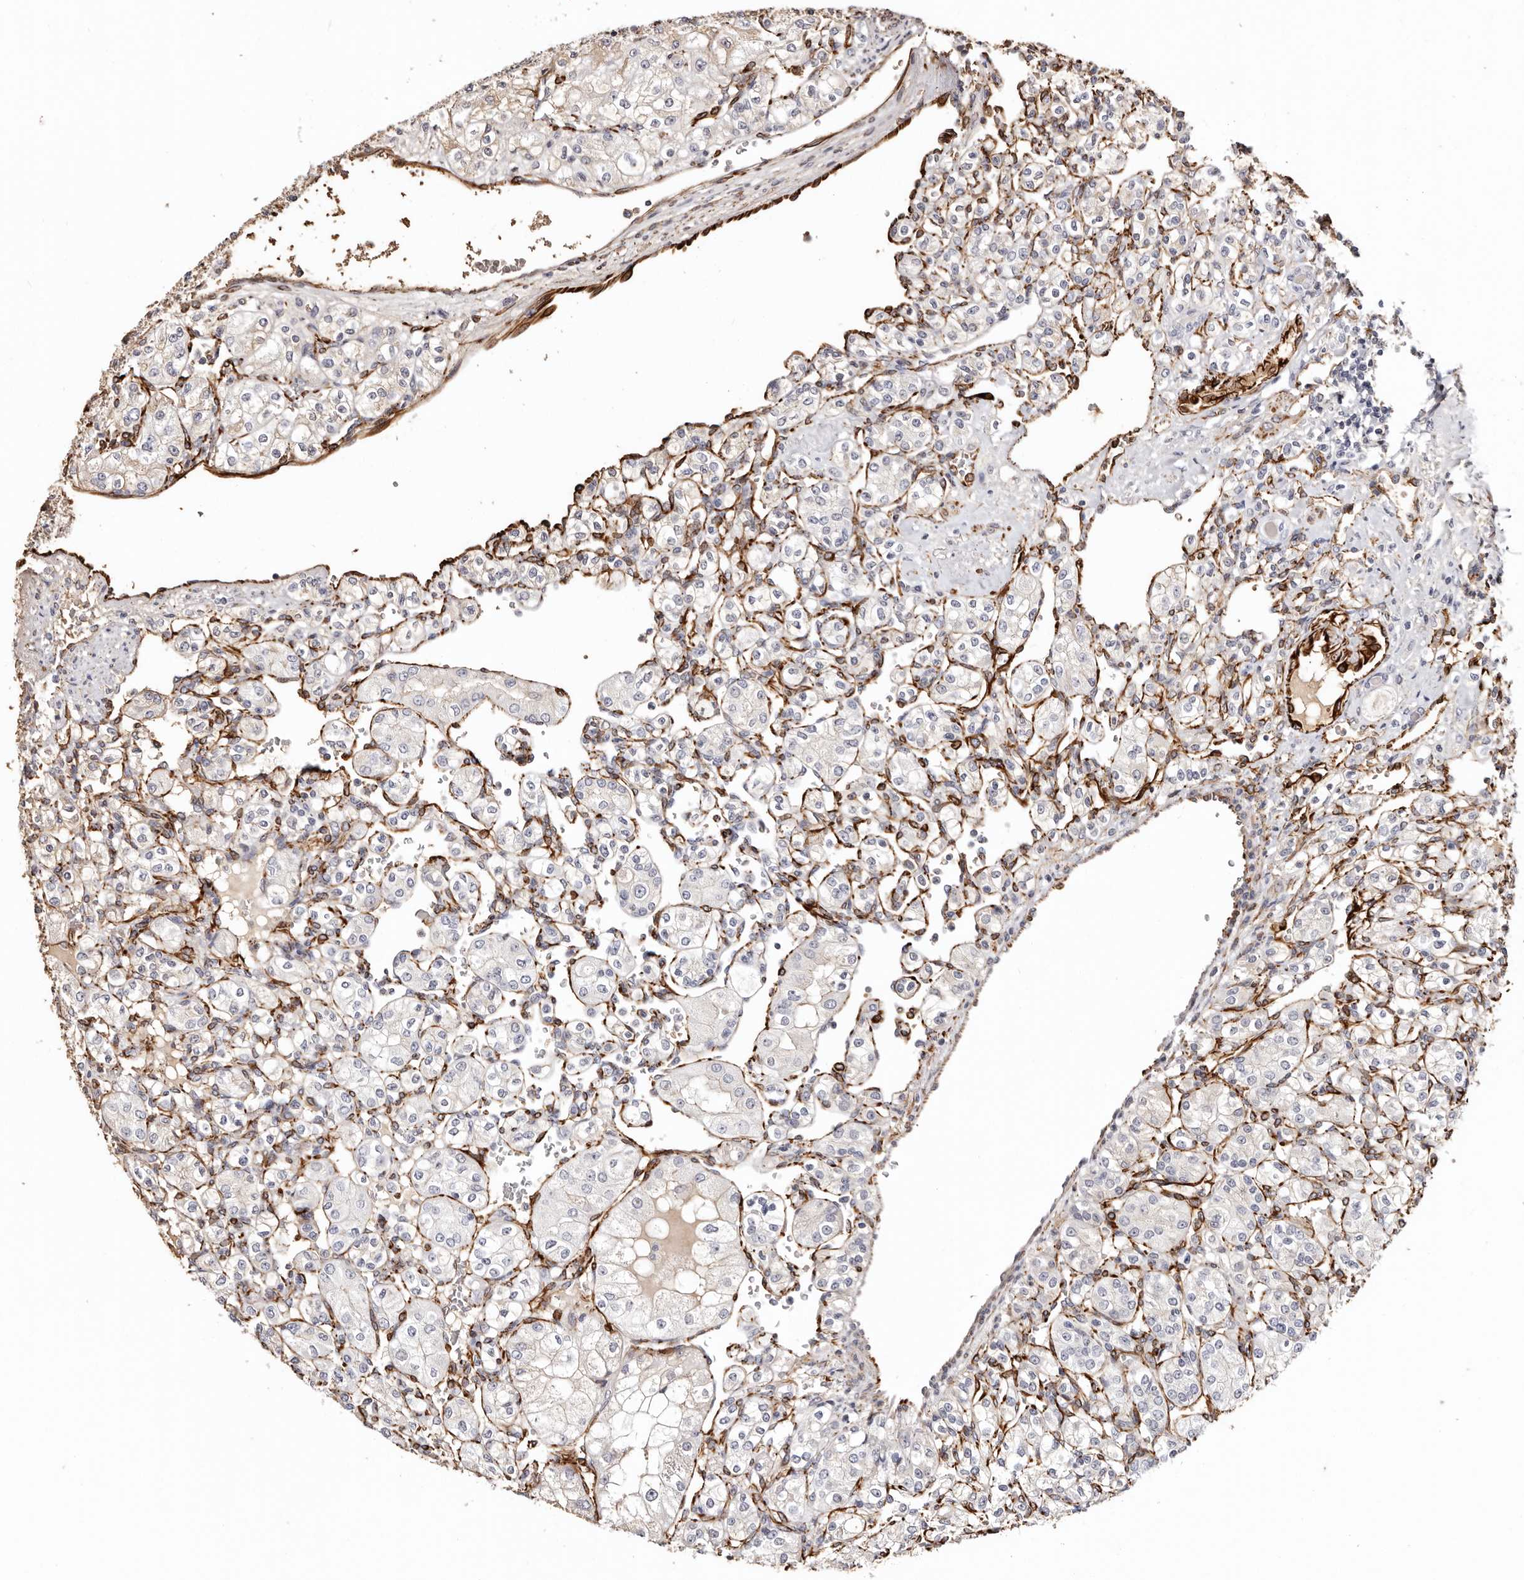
{"staining": {"intensity": "negative", "quantity": "none", "location": "none"}, "tissue": "renal cancer", "cell_type": "Tumor cells", "image_type": "cancer", "snomed": [{"axis": "morphology", "description": "Adenocarcinoma, NOS"}, {"axis": "topography", "description": "Kidney"}], "caption": "Tumor cells are negative for protein expression in human renal cancer (adenocarcinoma). (Brightfield microscopy of DAB (3,3'-diaminobenzidine) immunohistochemistry (IHC) at high magnification).", "gene": "ZNF557", "patient": {"sex": "male", "age": 77}}